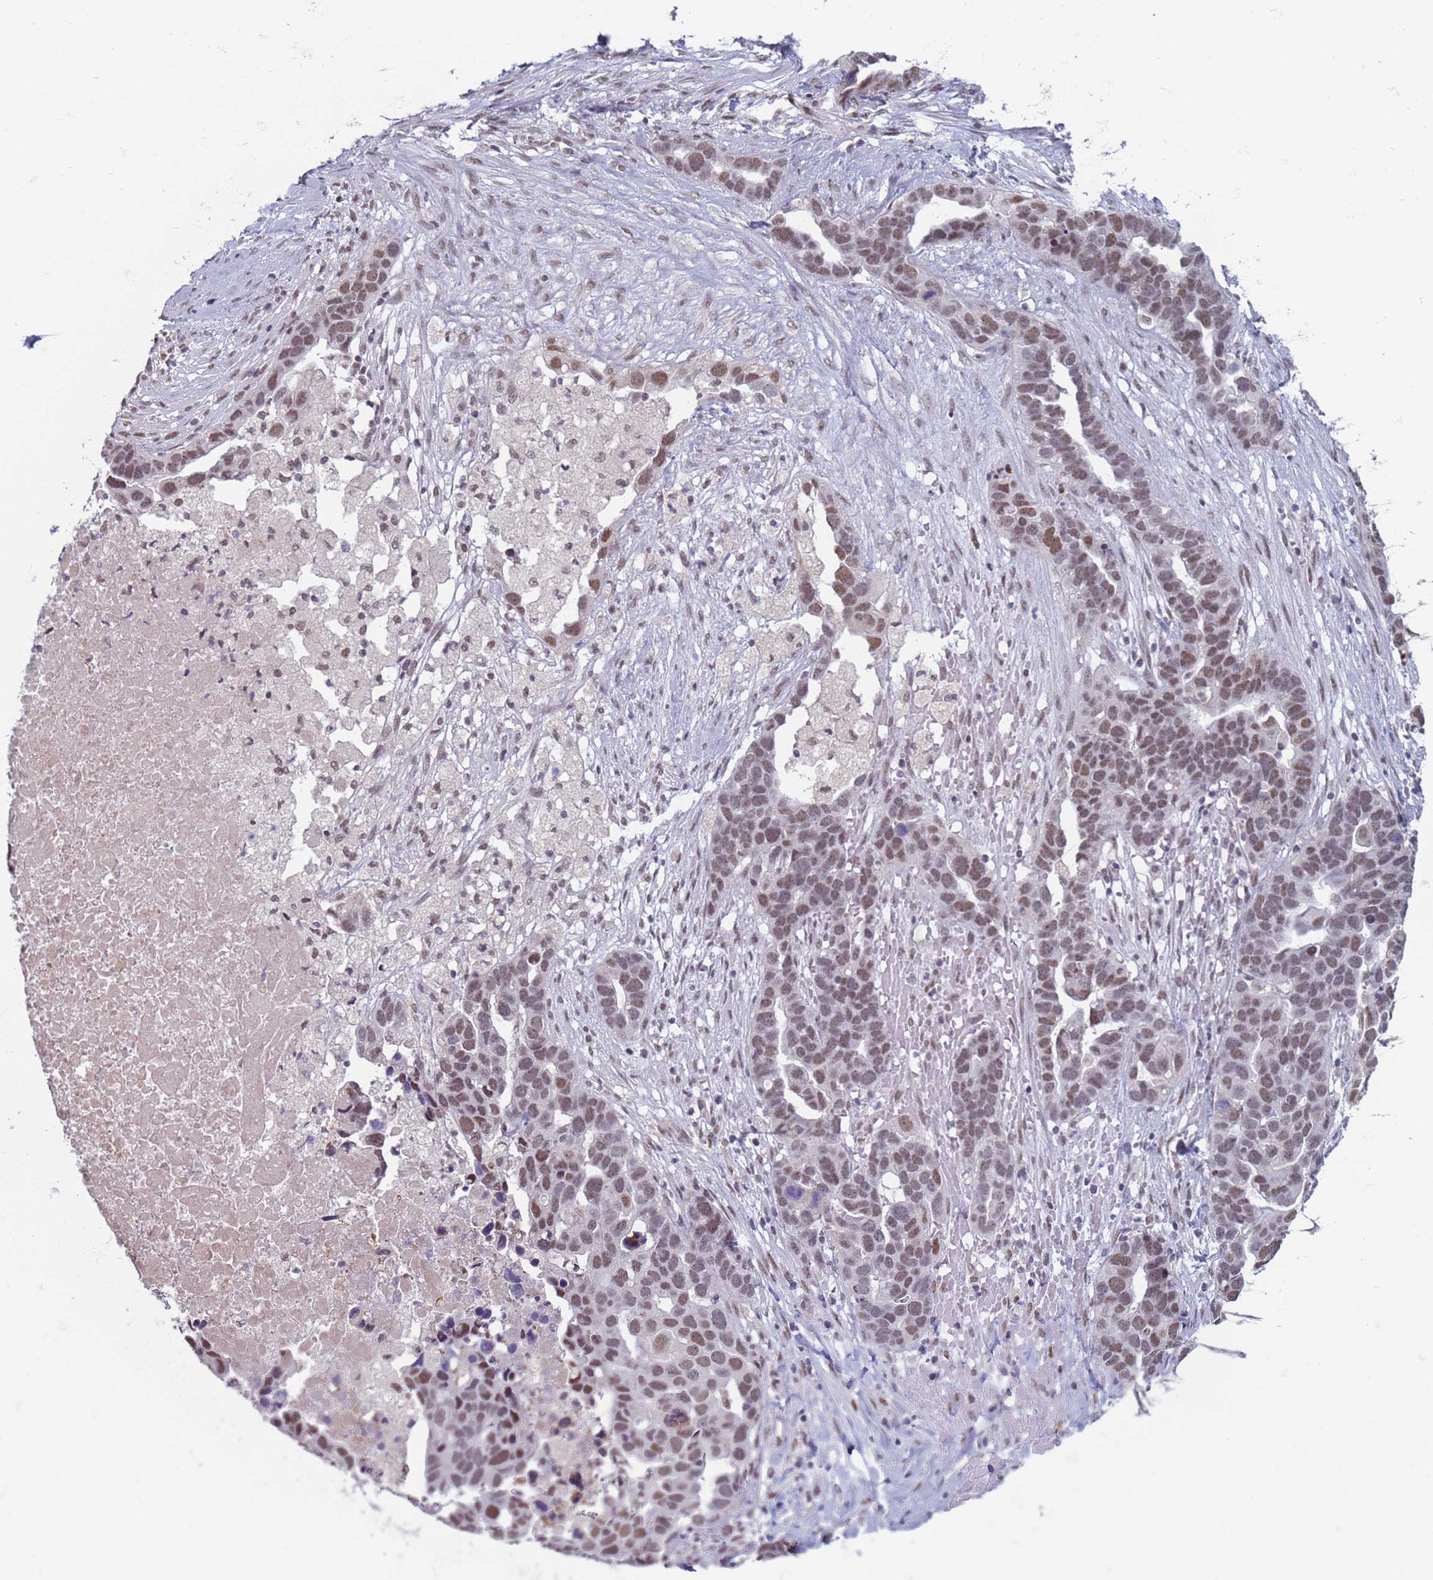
{"staining": {"intensity": "moderate", "quantity": ">75%", "location": "nuclear"}, "tissue": "ovarian cancer", "cell_type": "Tumor cells", "image_type": "cancer", "snomed": [{"axis": "morphology", "description": "Cystadenocarcinoma, serous, NOS"}, {"axis": "topography", "description": "Ovary"}], "caption": "High-magnification brightfield microscopy of ovarian serous cystadenocarcinoma stained with DAB (brown) and counterstained with hematoxylin (blue). tumor cells exhibit moderate nuclear staining is identified in about>75% of cells.", "gene": "SAE1", "patient": {"sex": "female", "age": 54}}